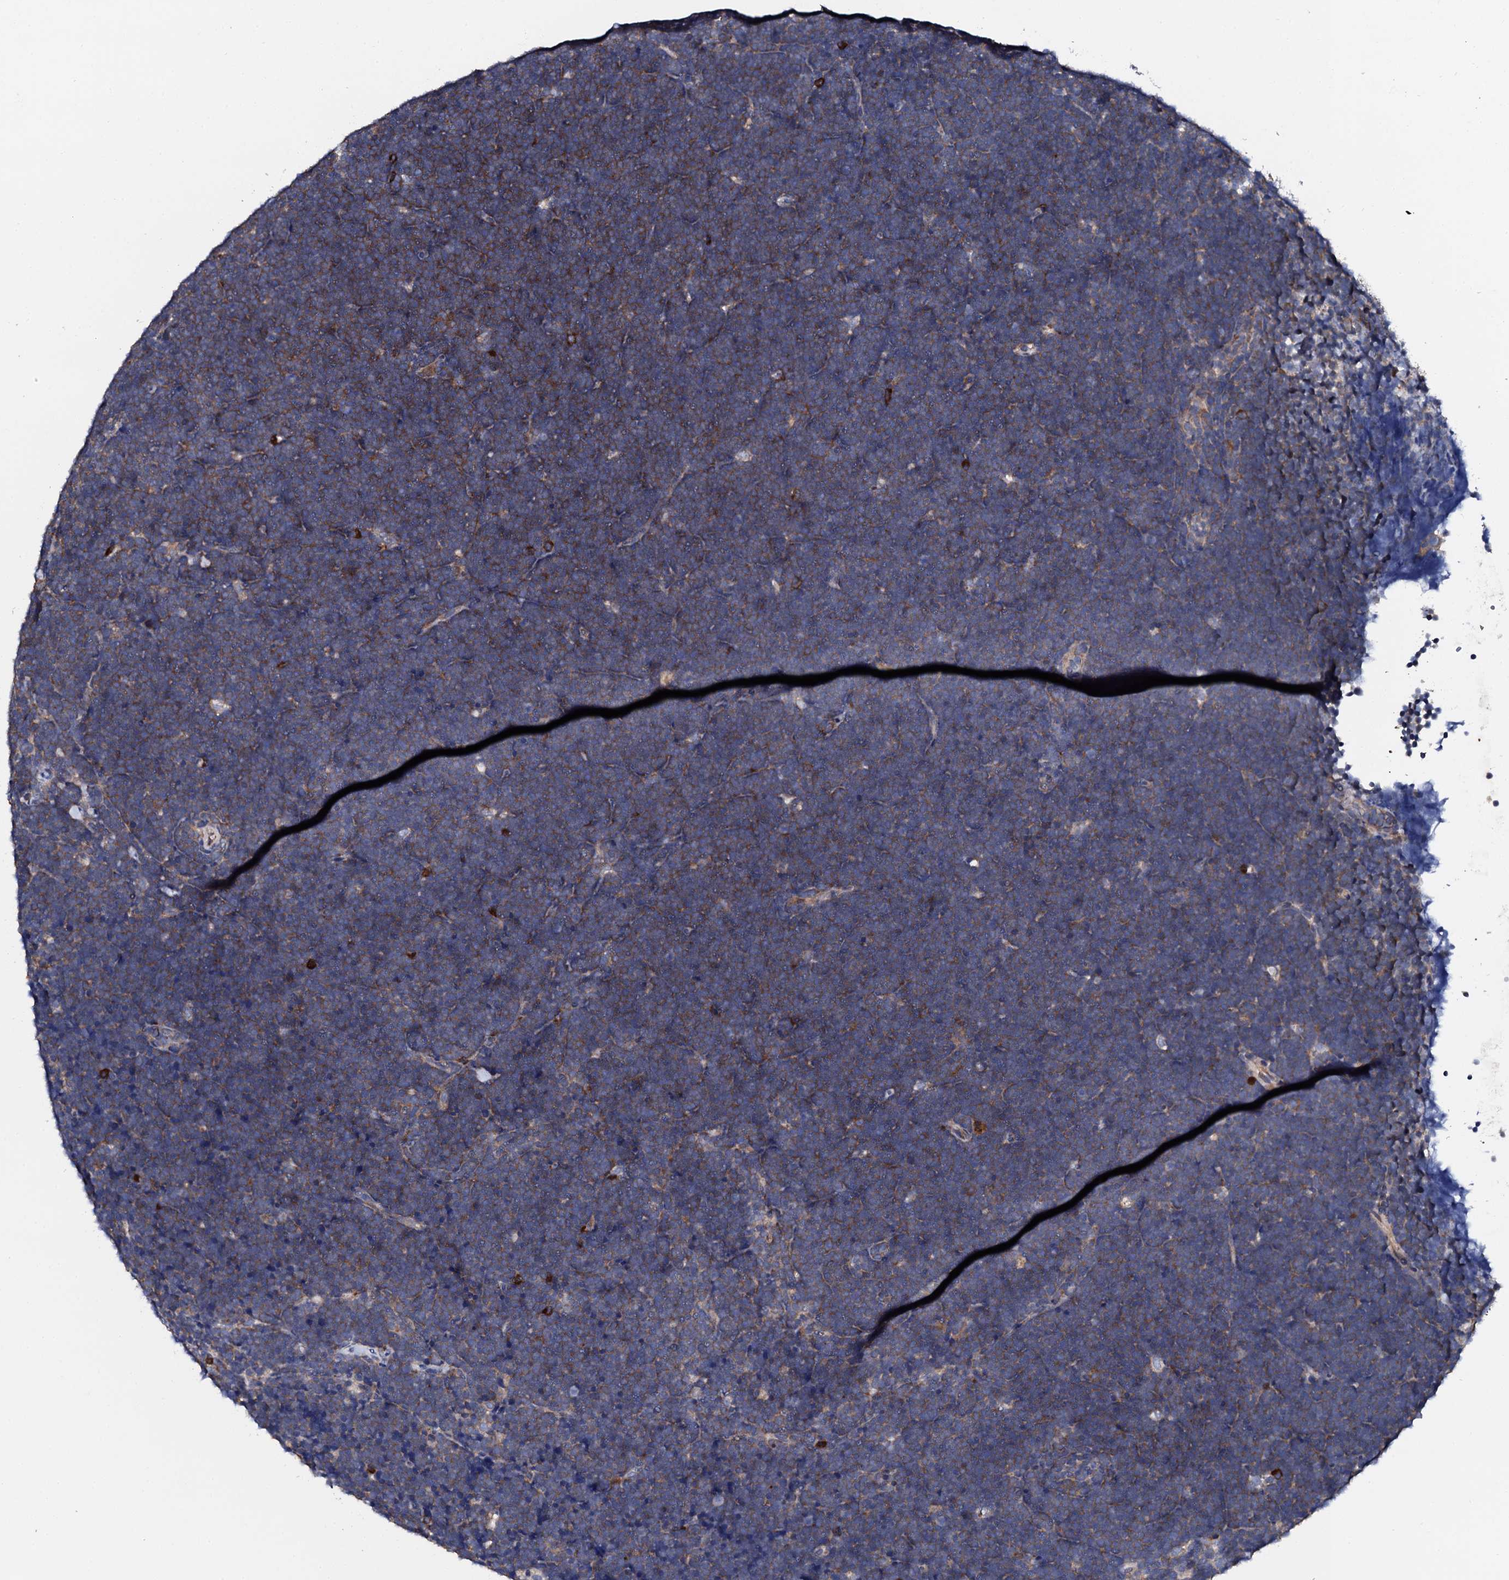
{"staining": {"intensity": "moderate", "quantity": "25%-75%", "location": "cytoplasmic/membranous"}, "tissue": "lymphoma", "cell_type": "Tumor cells", "image_type": "cancer", "snomed": [{"axis": "morphology", "description": "Malignant lymphoma, non-Hodgkin's type, High grade"}, {"axis": "topography", "description": "Lymph node"}], "caption": "This photomicrograph exhibits immunohistochemistry staining of malignant lymphoma, non-Hodgkin's type (high-grade), with medium moderate cytoplasmic/membranous staining in approximately 25%-75% of tumor cells.", "gene": "NUP58", "patient": {"sex": "male", "age": 13}}